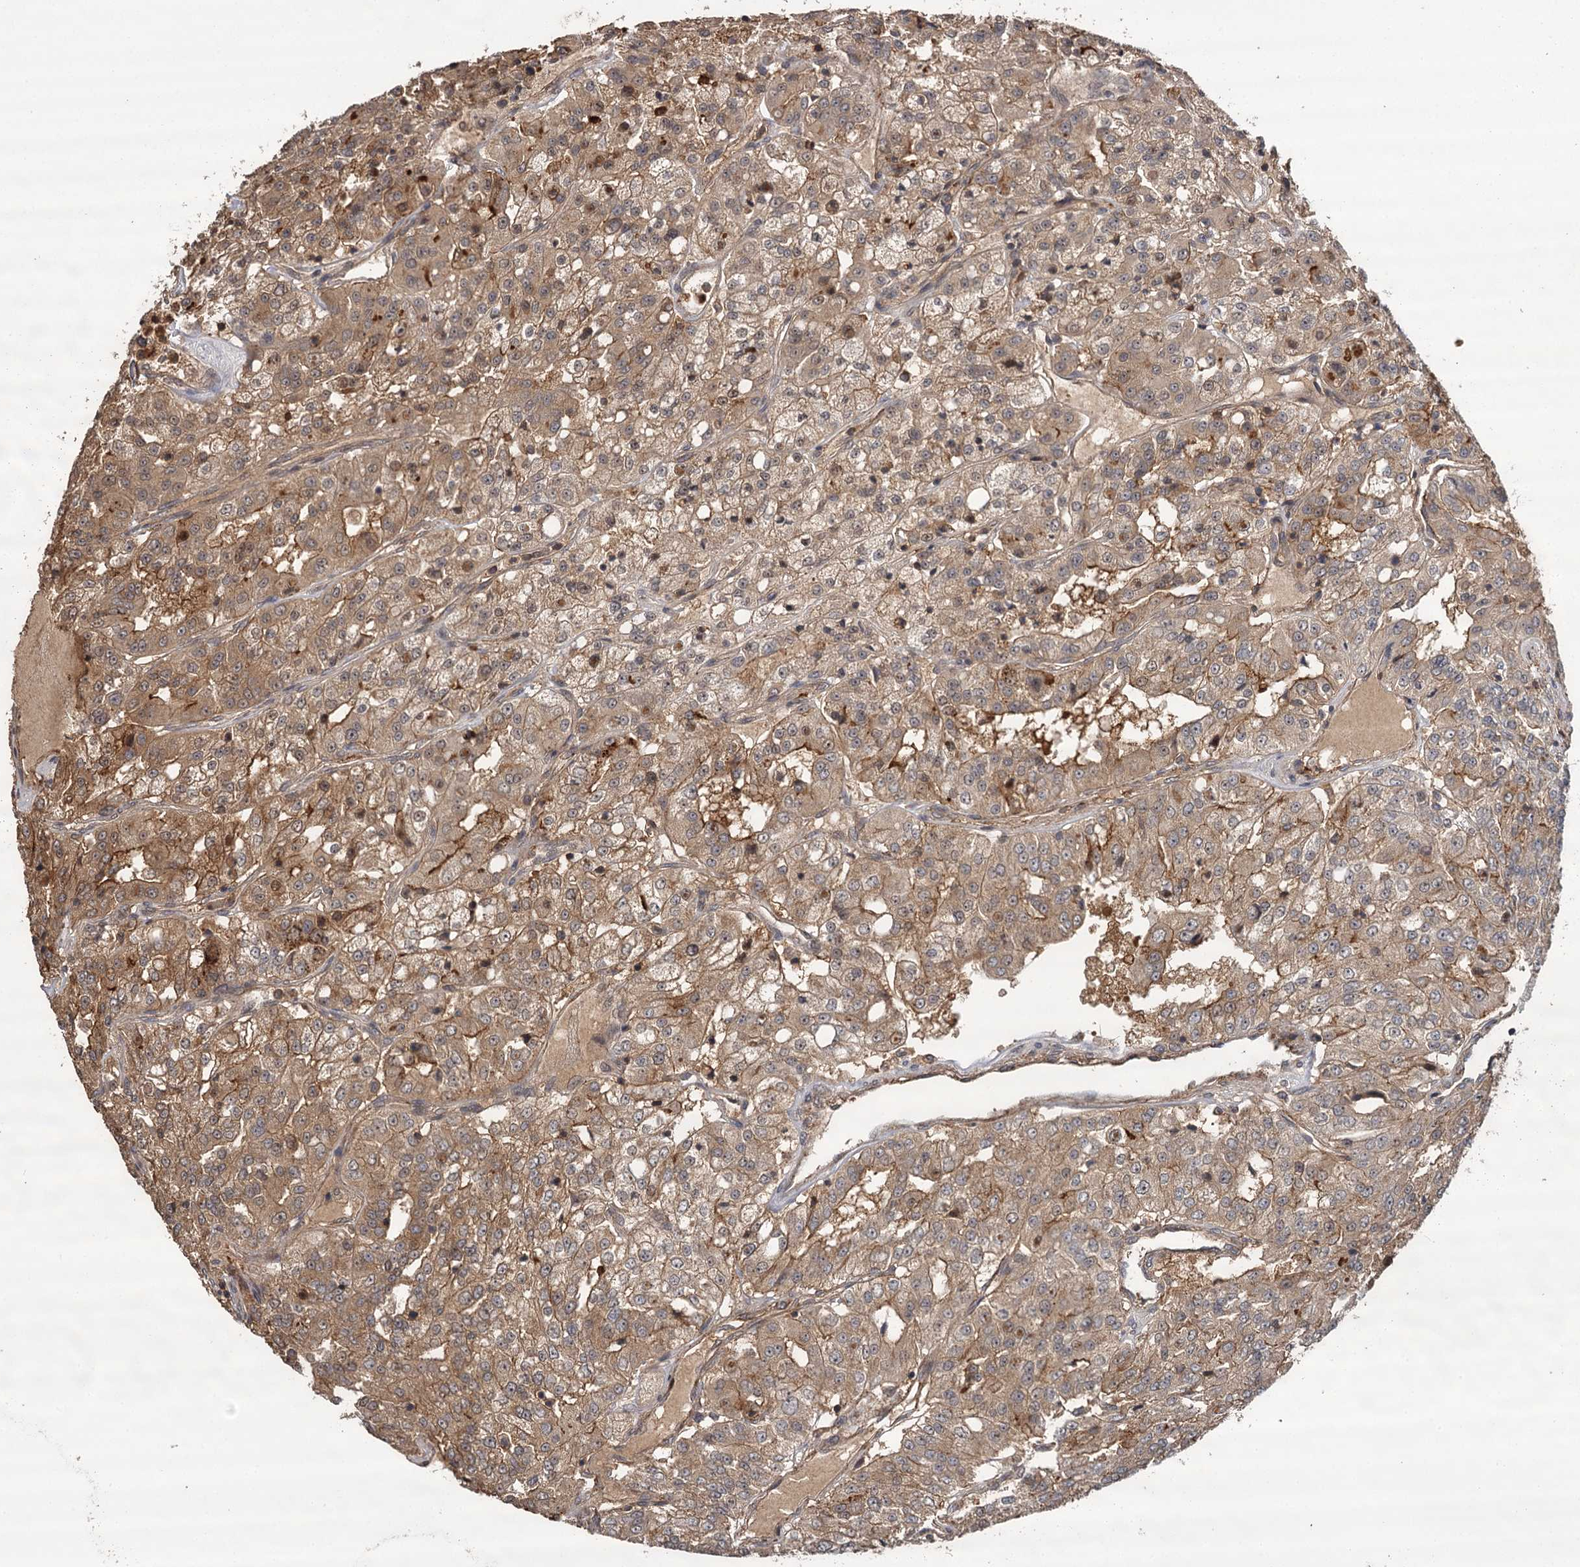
{"staining": {"intensity": "strong", "quantity": "25%-75%", "location": "cytoplasmic/membranous"}, "tissue": "renal cancer", "cell_type": "Tumor cells", "image_type": "cancer", "snomed": [{"axis": "morphology", "description": "Adenocarcinoma, NOS"}, {"axis": "topography", "description": "Kidney"}], "caption": "Adenocarcinoma (renal) stained with a protein marker reveals strong staining in tumor cells.", "gene": "TTC12", "patient": {"sex": "female", "age": 63}}